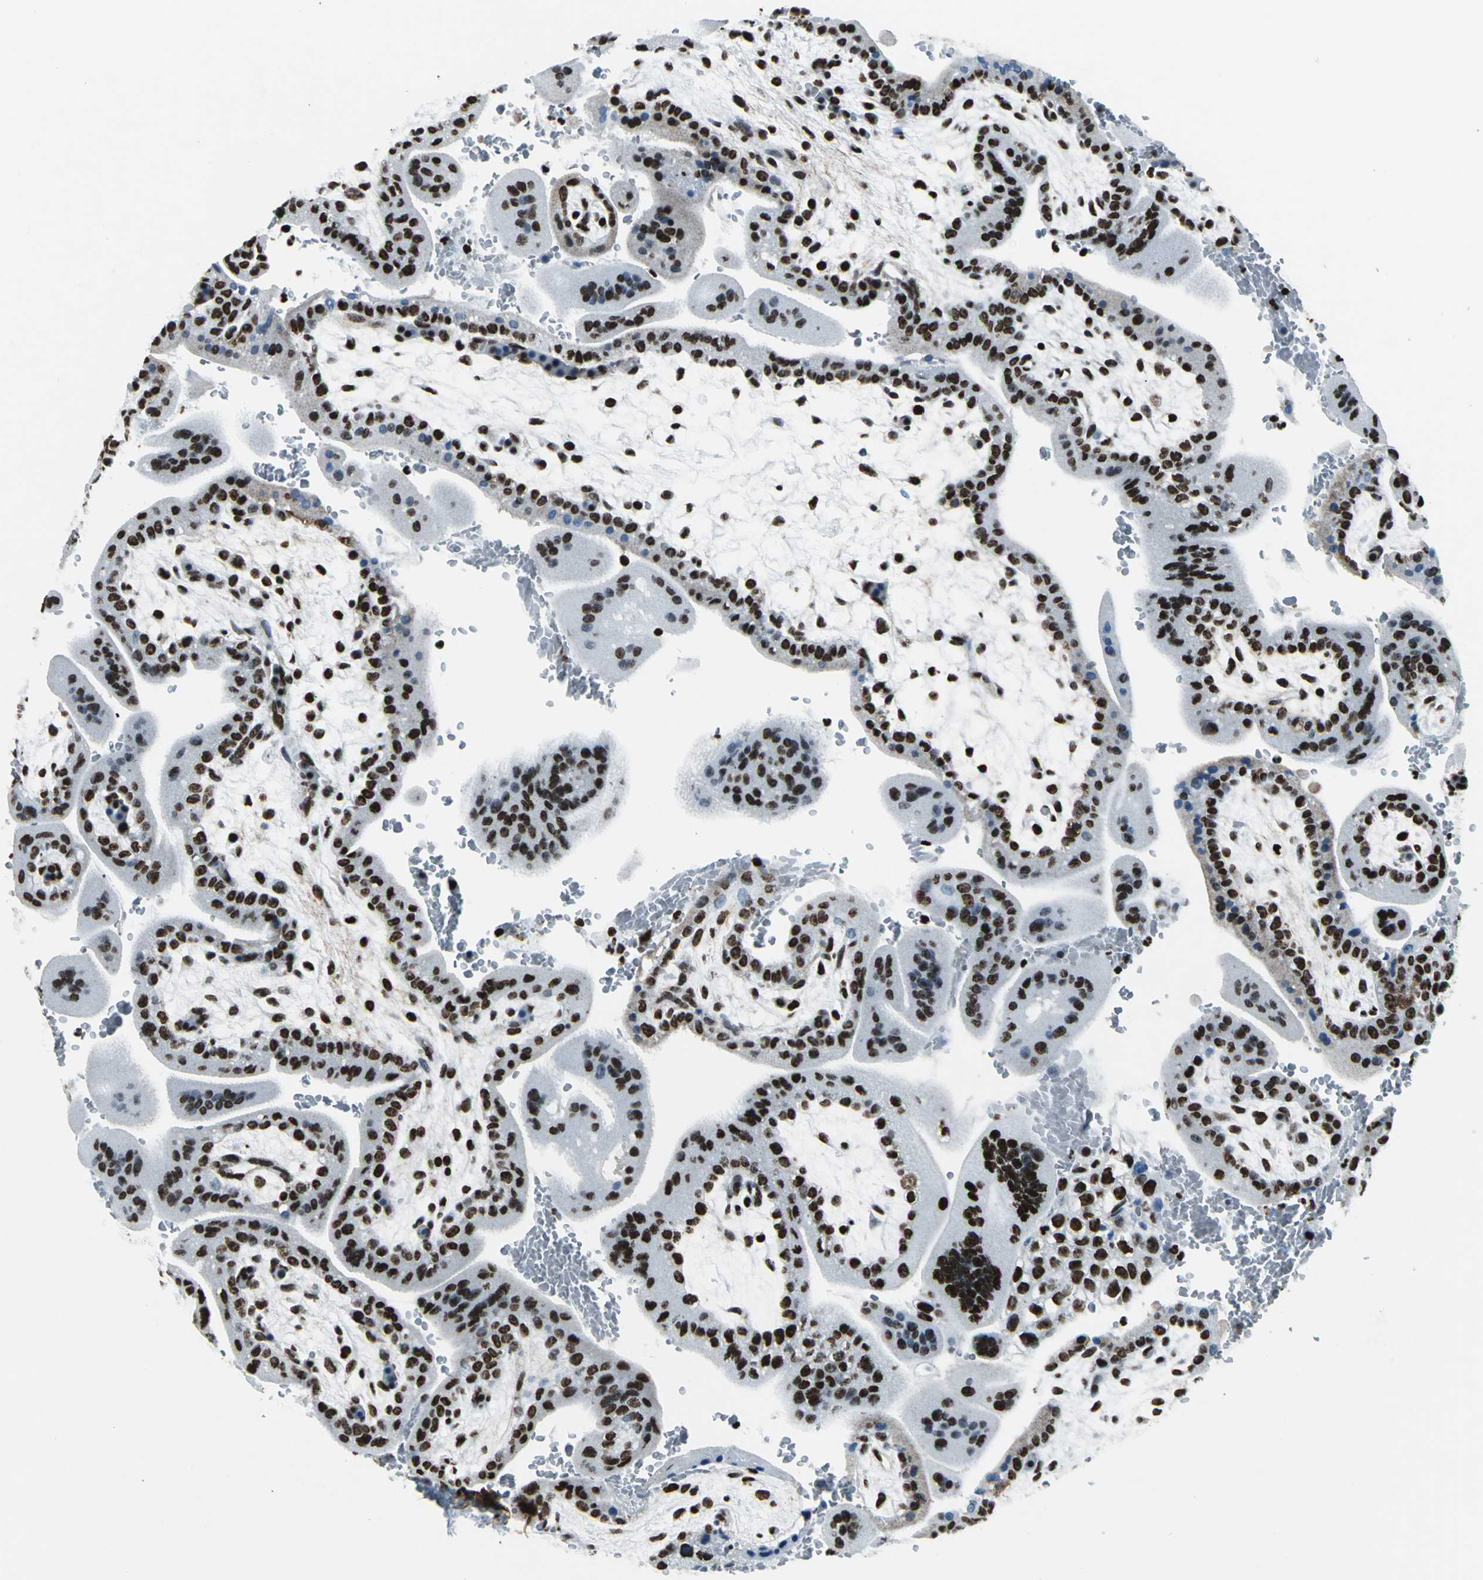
{"staining": {"intensity": "strong", "quantity": ">75%", "location": "nuclear"}, "tissue": "placenta", "cell_type": "Decidual cells", "image_type": "normal", "snomed": [{"axis": "morphology", "description": "Normal tissue, NOS"}, {"axis": "topography", "description": "Placenta"}], "caption": "The immunohistochemical stain highlights strong nuclear expression in decidual cells of normal placenta. (IHC, brightfield microscopy, high magnification).", "gene": "APEX1", "patient": {"sex": "female", "age": 35}}